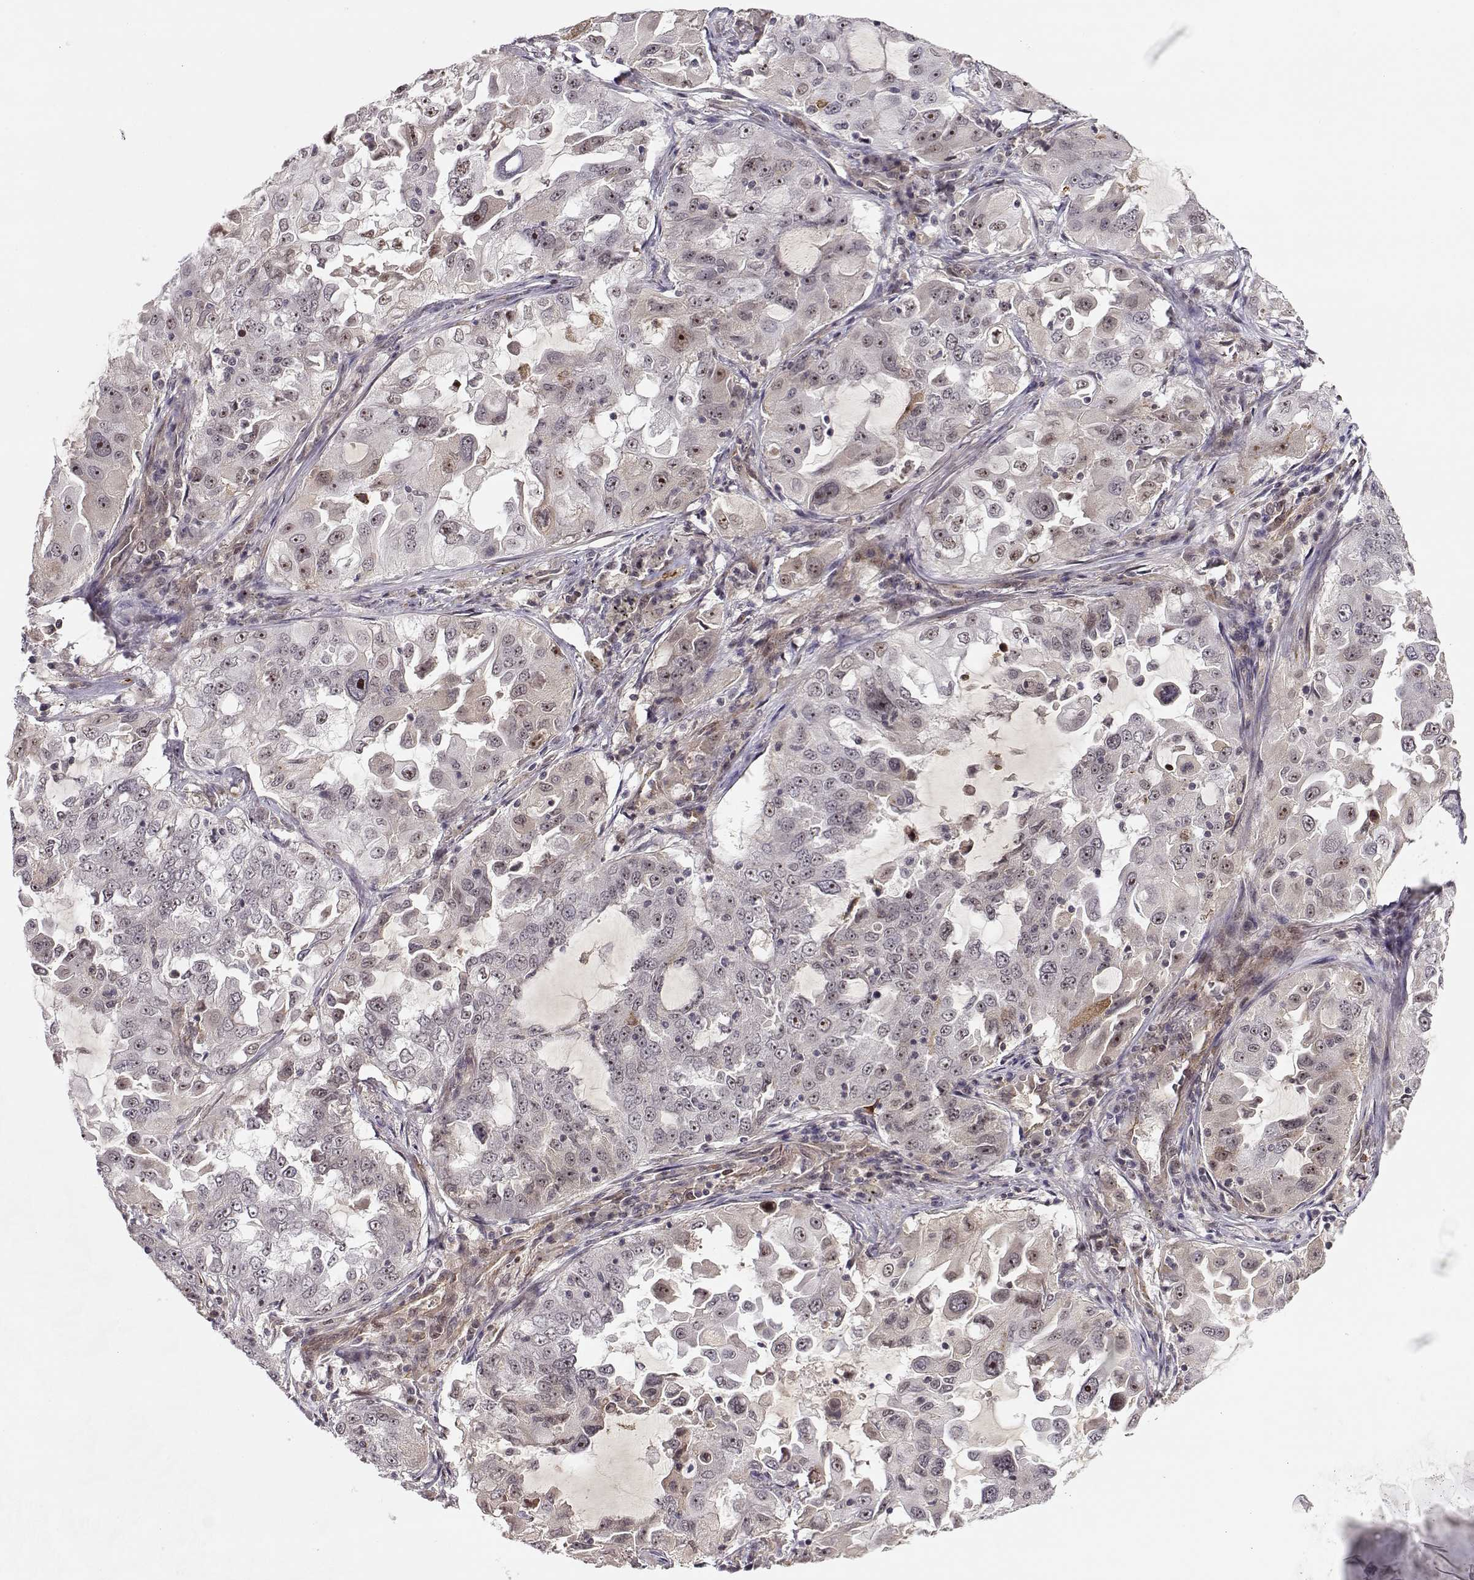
{"staining": {"intensity": "moderate", "quantity": "<25%", "location": "cytoplasmic/membranous"}, "tissue": "lung cancer", "cell_type": "Tumor cells", "image_type": "cancer", "snomed": [{"axis": "morphology", "description": "Adenocarcinoma, NOS"}, {"axis": "topography", "description": "Lung"}], "caption": "A low amount of moderate cytoplasmic/membranous staining is appreciated in about <25% of tumor cells in lung adenocarcinoma tissue.", "gene": "CIR1", "patient": {"sex": "female", "age": 61}}